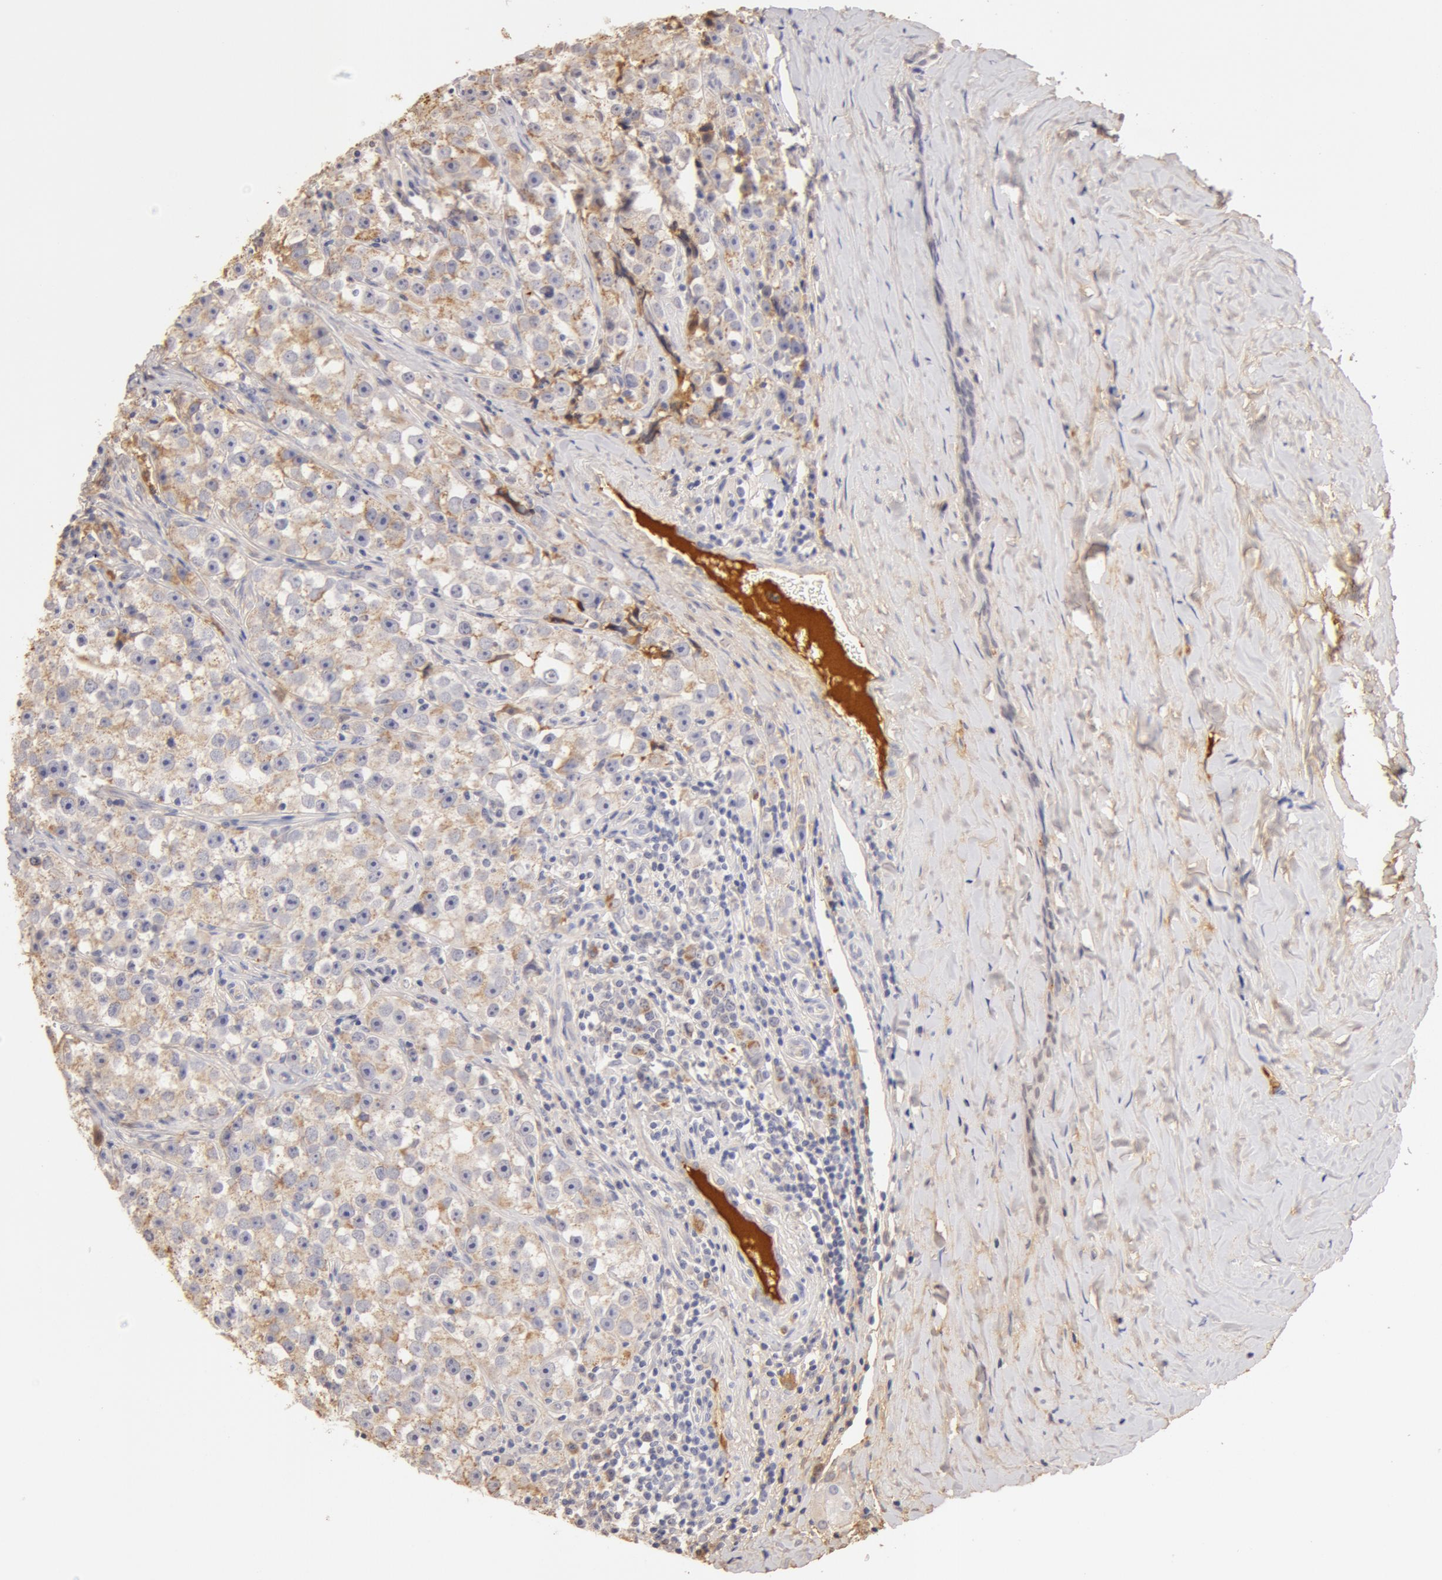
{"staining": {"intensity": "weak", "quantity": ">75%", "location": "cytoplasmic/membranous"}, "tissue": "testis cancer", "cell_type": "Tumor cells", "image_type": "cancer", "snomed": [{"axis": "morphology", "description": "Seminoma, NOS"}, {"axis": "topography", "description": "Testis"}], "caption": "A high-resolution photomicrograph shows immunohistochemistry (IHC) staining of testis cancer (seminoma), which demonstrates weak cytoplasmic/membranous expression in approximately >75% of tumor cells. Nuclei are stained in blue.", "gene": "TF", "patient": {"sex": "male", "age": 32}}